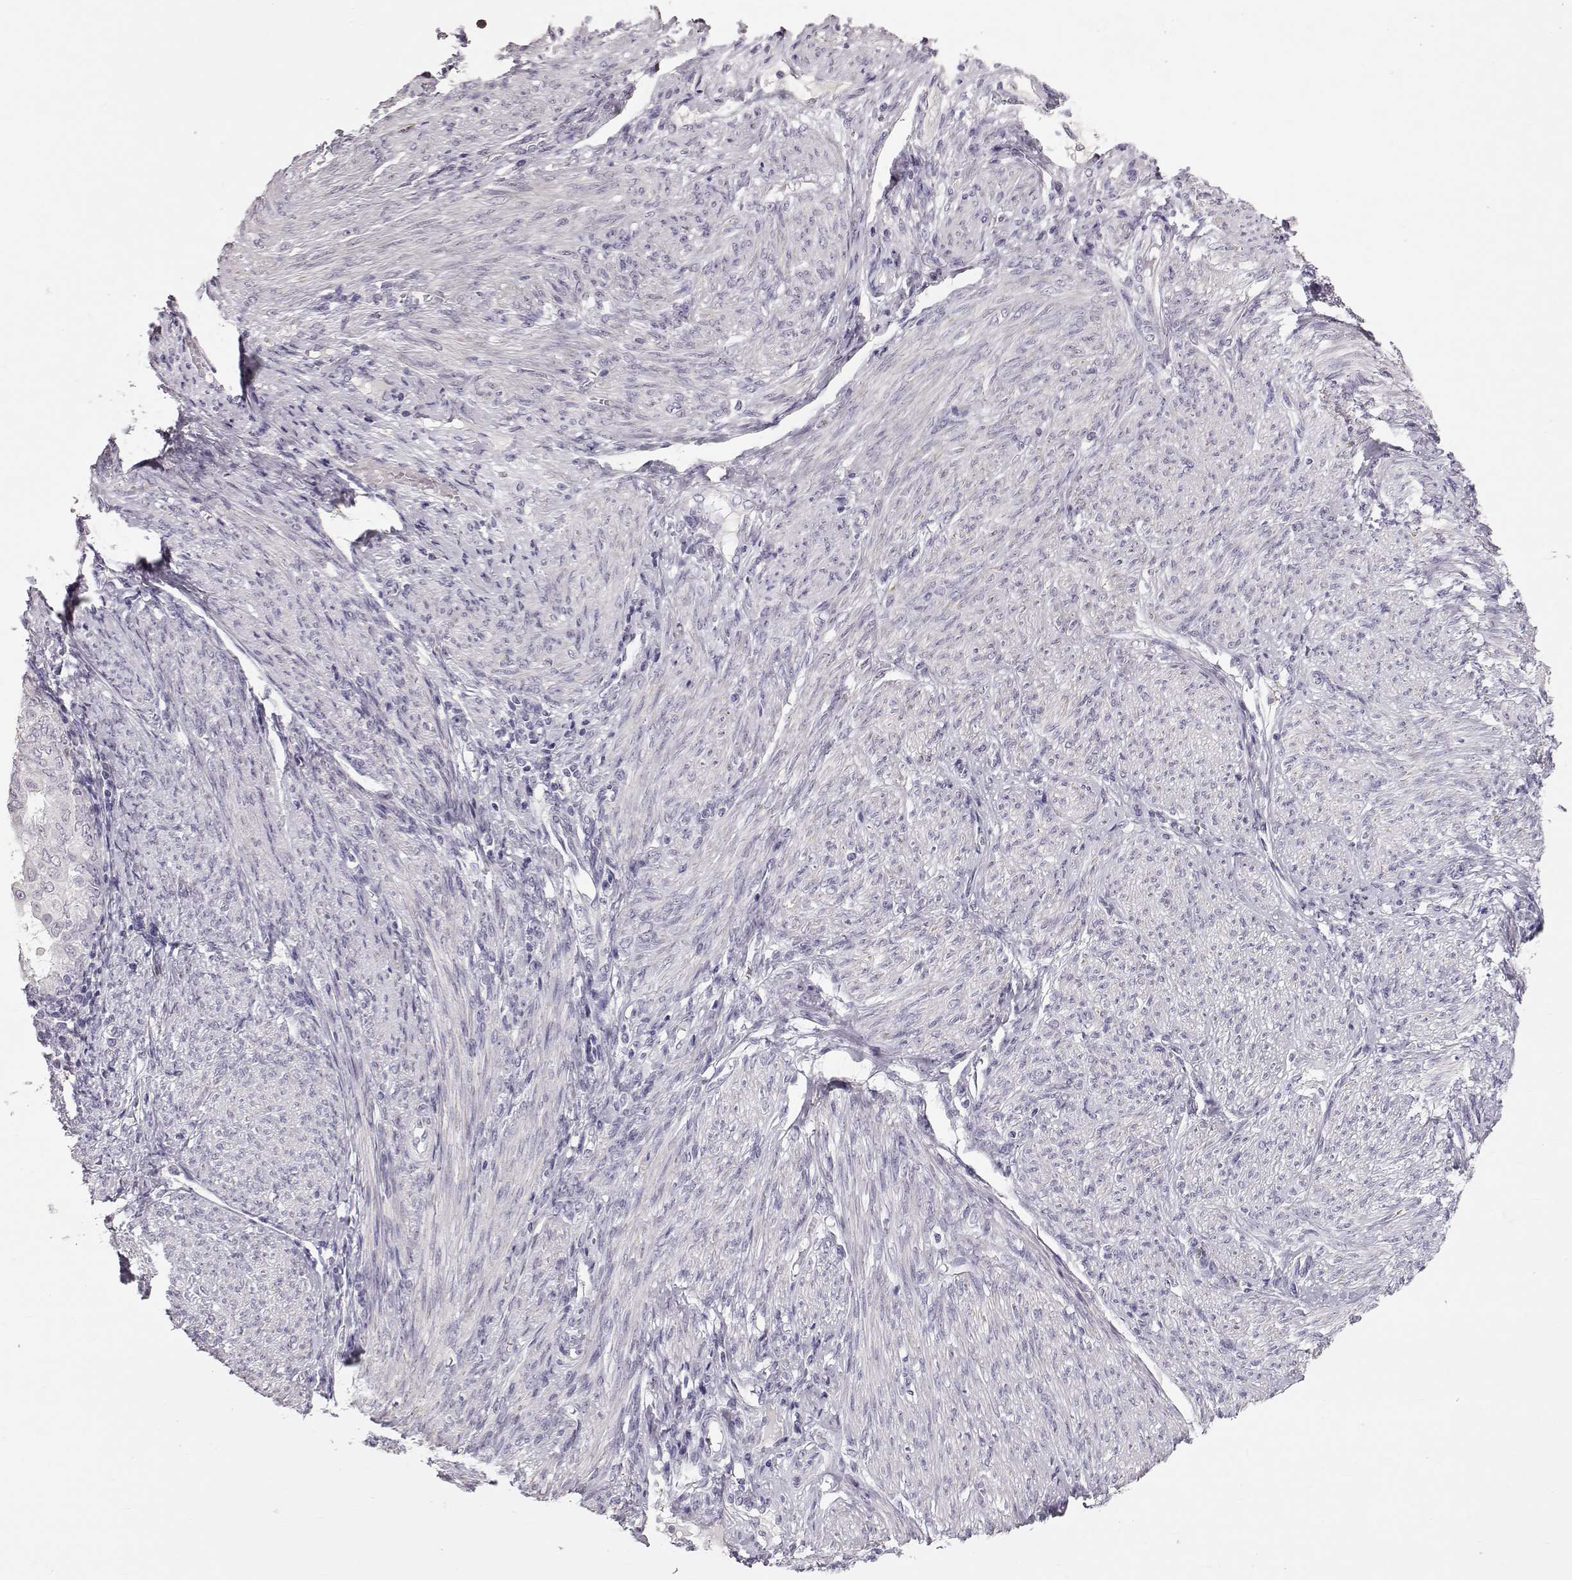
{"staining": {"intensity": "negative", "quantity": "none", "location": "none"}, "tissue": "endometrial cancer", "cell_type": "Tumor cells", "image_type": "cancer", "snomed": [{"axis": "morphology", "description": "Adenocarcinoma, NOS"}, {"axis": "topography", "description": "Endometrium"}], "caption": "The photomicrograph shows no significant positivity in tumor cells of endometrial cancer (adenocarcinoma). (DAB (3,3'-diaminobenzidine) immunohistochemistry with hematoxylin counter stain).", "gene": "POU1F1", "patient": {"sex": "female", "age": 68}}